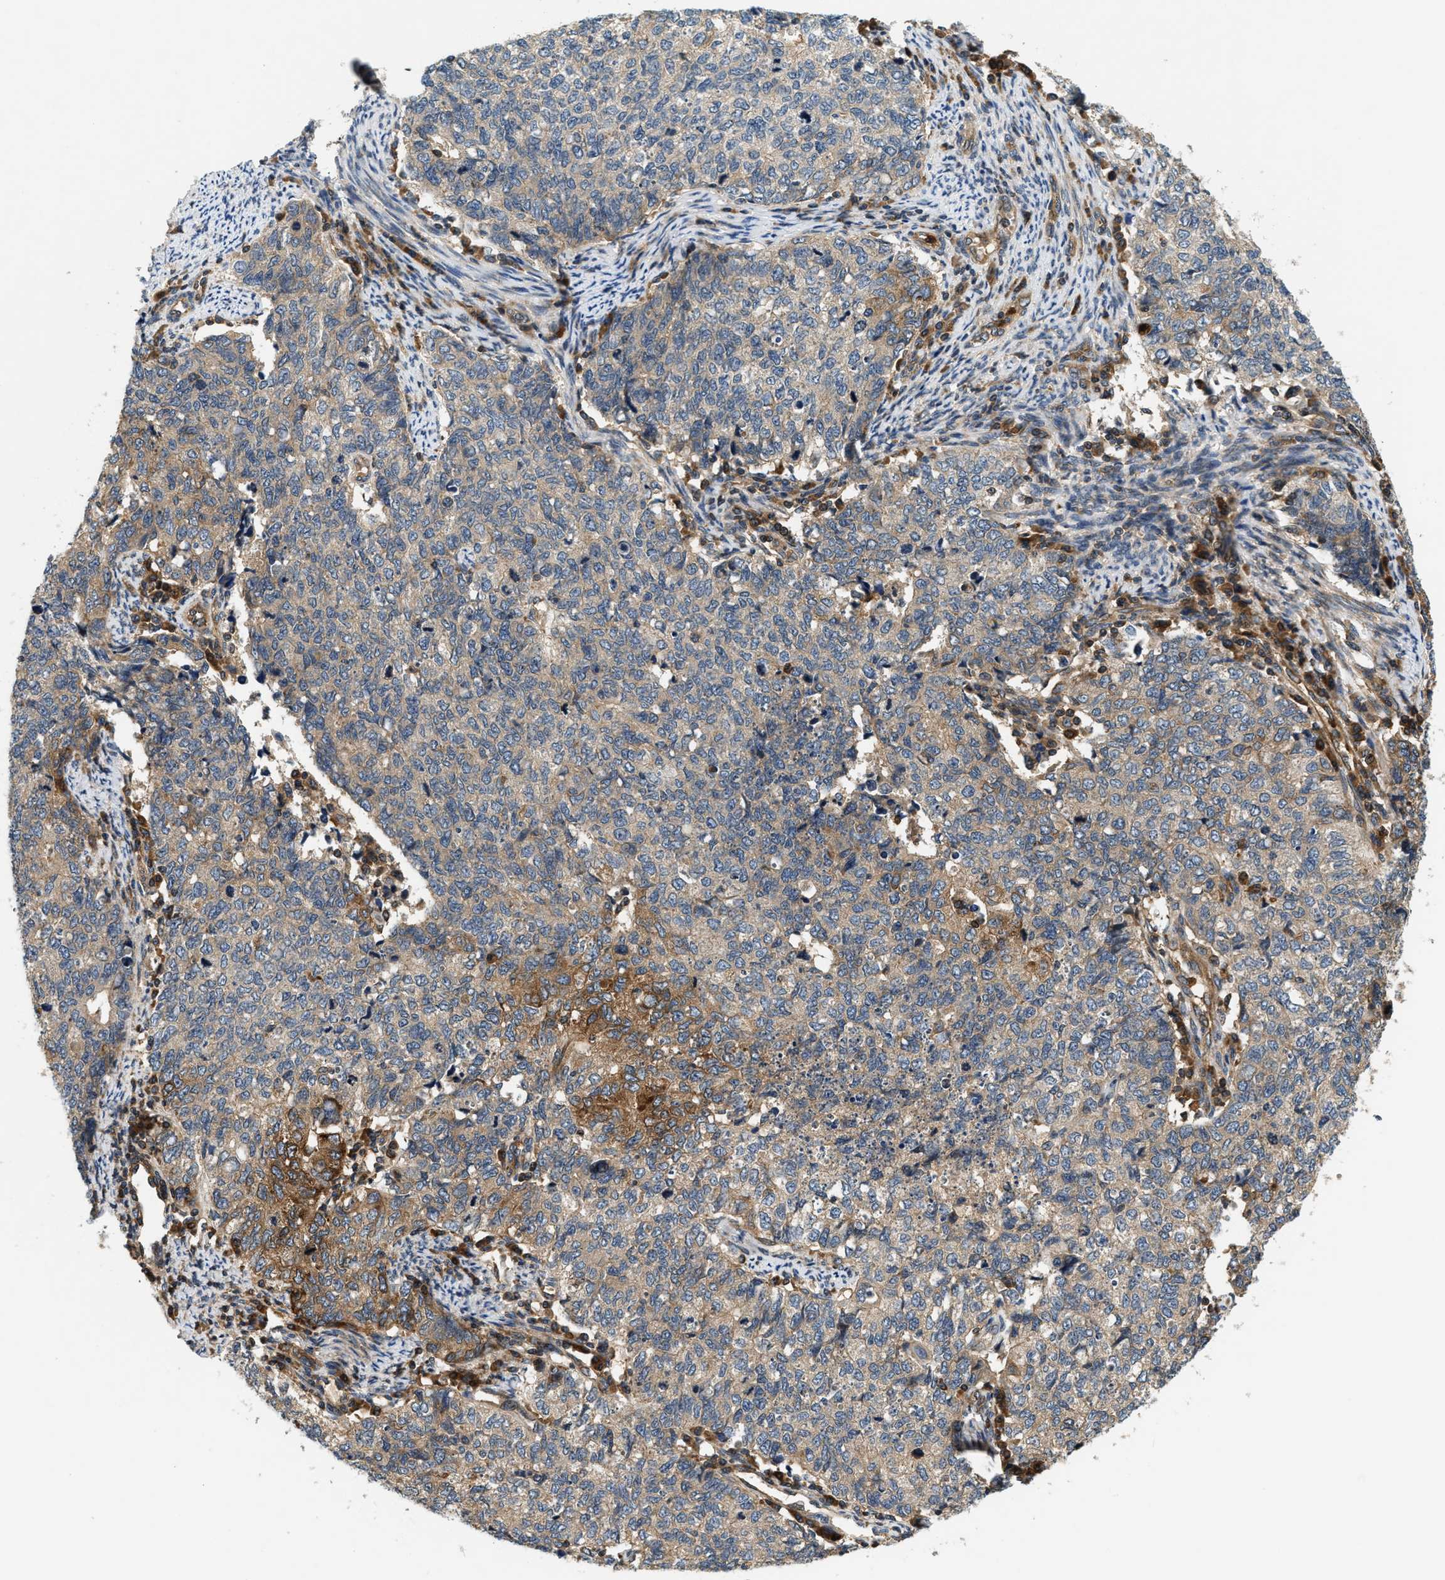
{"staining": {"intensity": "moderate", "quantity": "25%-75%", "location": "cytoplasmic/membranous"}, "tissue": "cervical cancer", "cell_type": "Tumor cells", "image_type": "cancer", "snomed": [{"axis": "morphology", "description": "Squamous cell carcinoma, NOS"}, {"axis": "topography", "description": "Cervix"}], "caption": "Protein expression analysis of human cervical cancer reveals moderate cytoplasmic/membranous expression in approximately 25%-75% of tumor cells.", "gene": "SAMD9", "patient": {"sex": "female", "age": 63}}